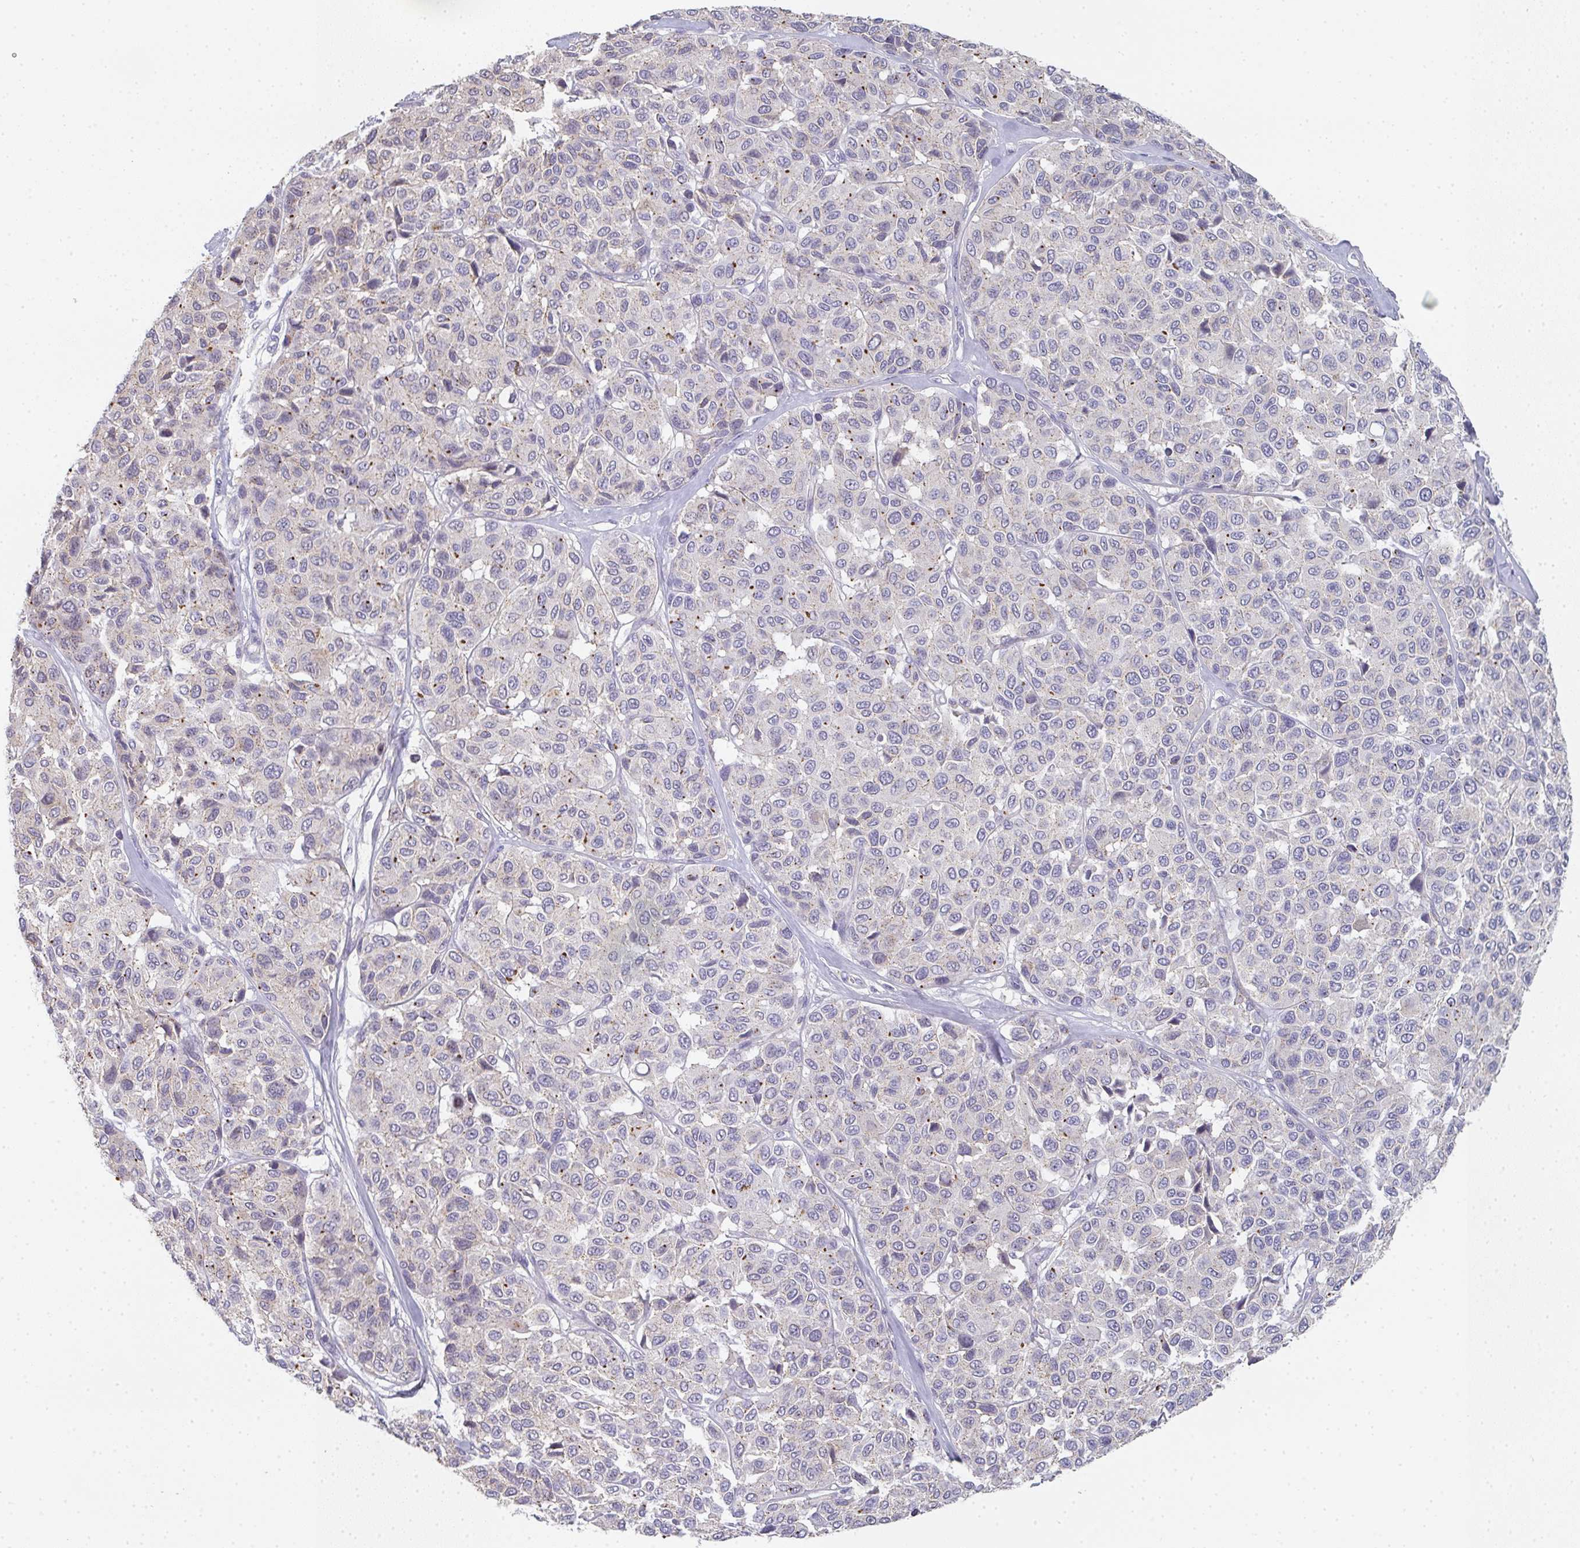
{"staining": {"intensity": "moderate", "quantity": "<25%", "location": "cytoplasmic/membranous"}, "tissue": "melanoma", "cell_type": "Tumor cells", "image_type": "cancer", "snomed": [{"axis": "morphology", "description": "Malignant melanoma, NOS"}, {"axis": "topography", "description": "Skin"}], "caption": "Approximately <25% of tumor cells in human melanoma exhibit moderate cytoplasmic/membranous protein expression as visualized by brown immunohistochemical staining.", "gene": "CHMP5", "patient": {"sex": "female", "age": 66}}